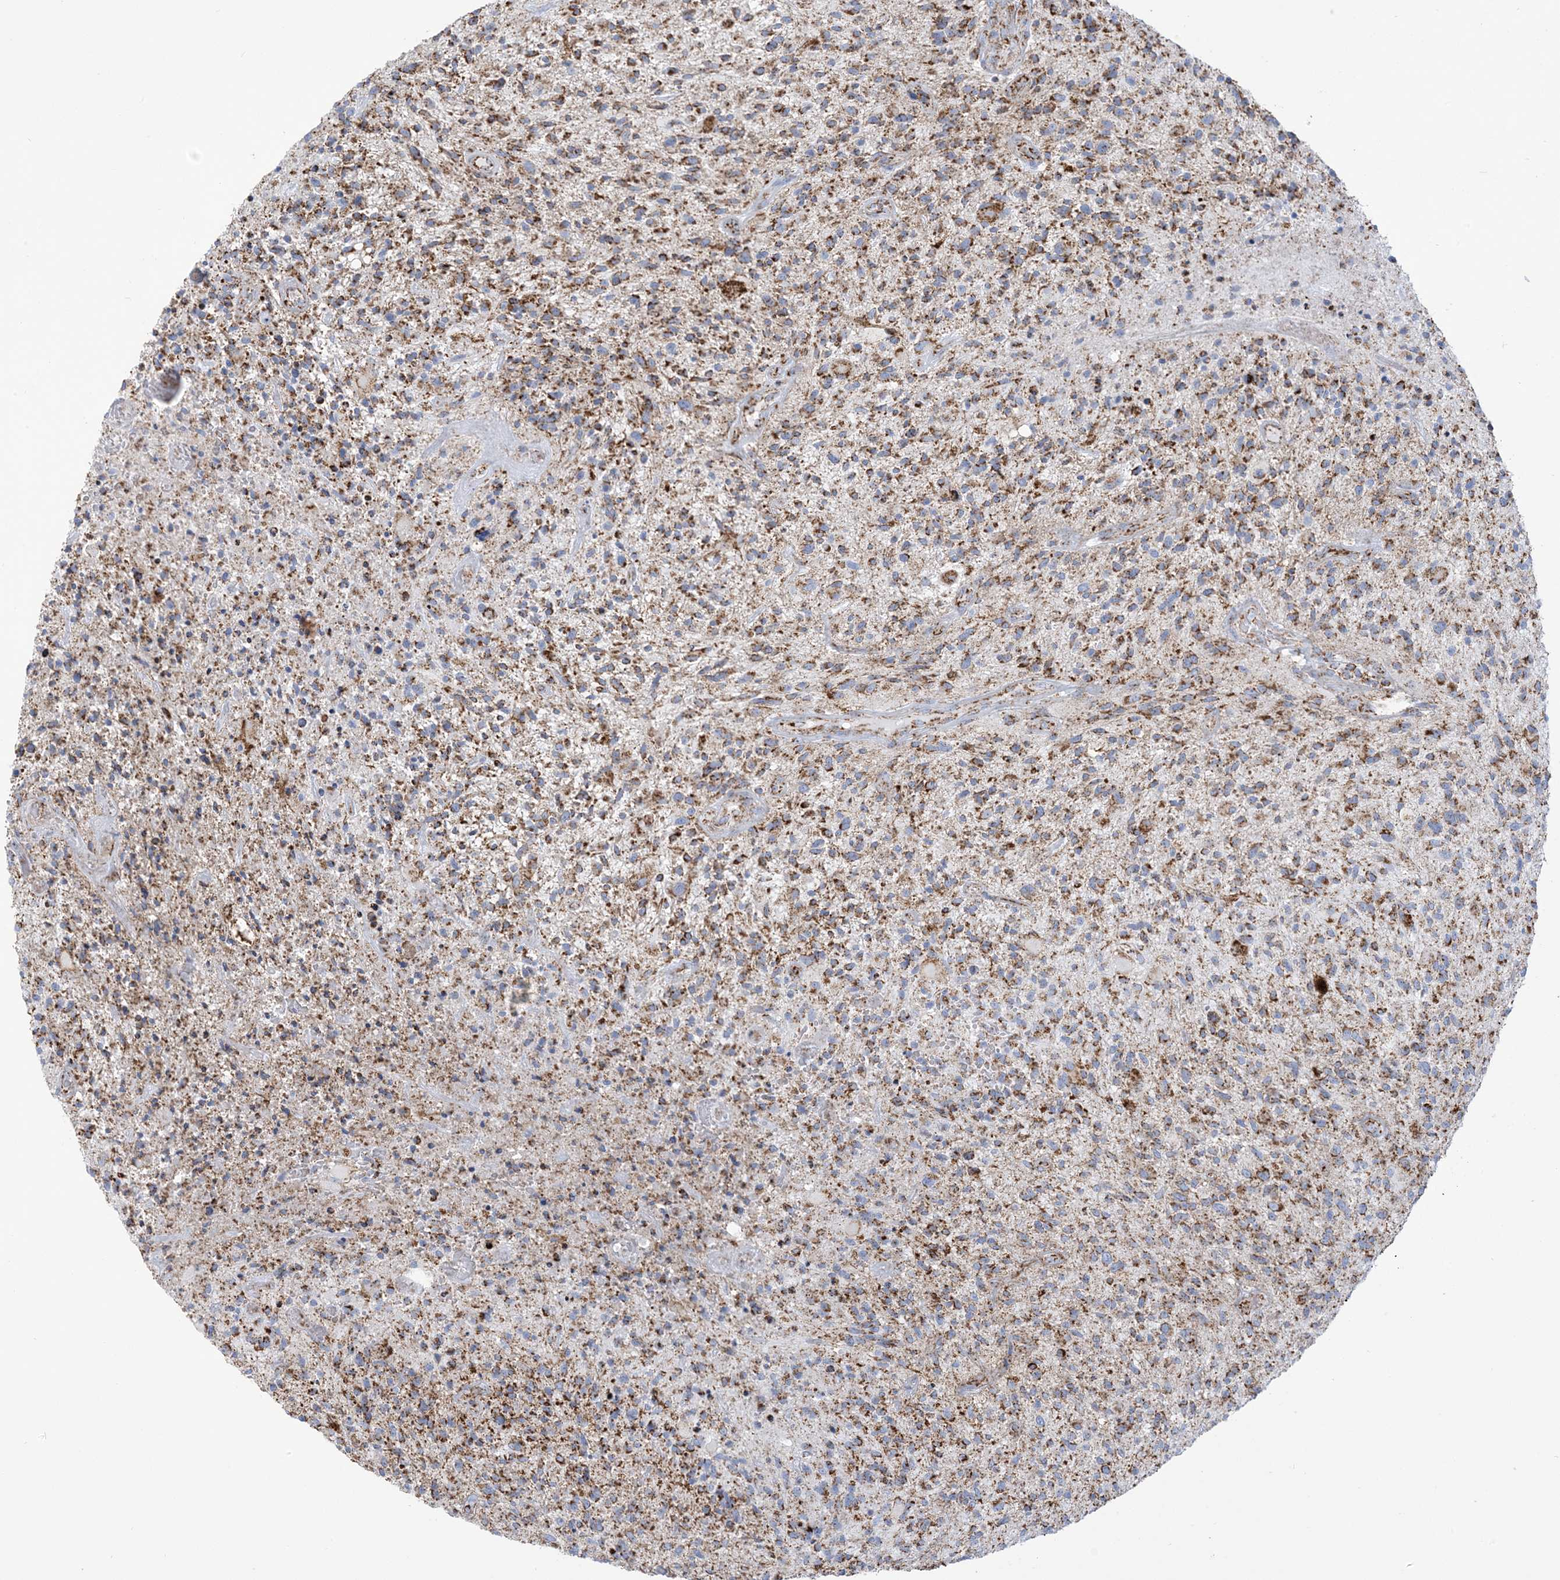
{"staining": {"intensity": "moderate", "quantity": ">75%", "location": "cytoplasmic/membranous"}, "tissue": "glioma", "cell_type": "Tumor cells", "image_type": "cancer", "snomed": [{"axis": "morphology", "description": "Glioma, malignant, High grade"}, {"axis": "topography", "description": "Brain"}], "caption": "A photomicrograph of human malignant high-grade glioma stained for a protein displays moderate cytoplasmic/membranous brown staining in tumor cells. (DAB IHC, brown staining for protein, blue staining for nuclei).", "gene": "SAMM50", "patient": {"sex": "male", "age": 47}}